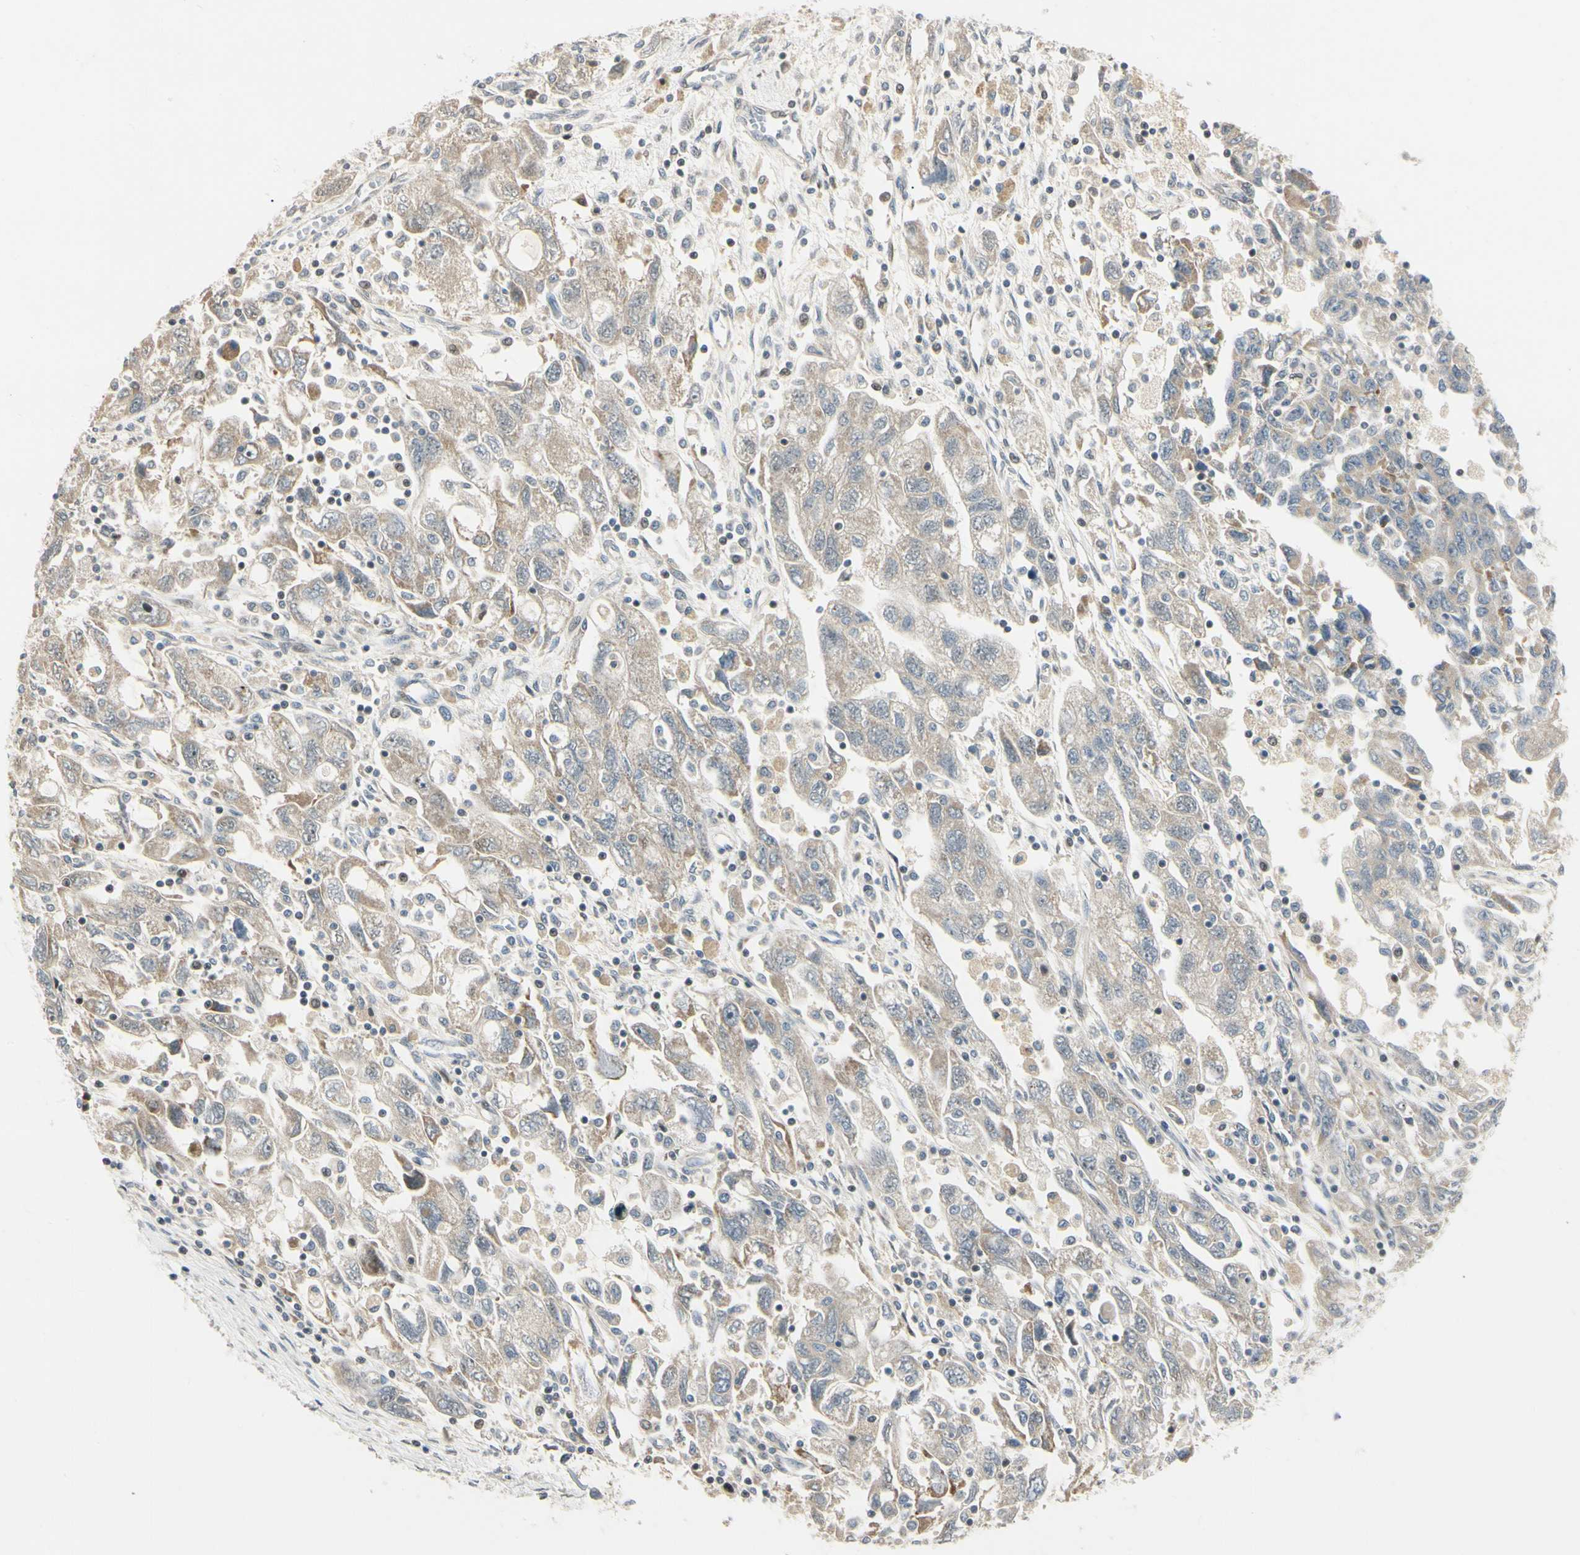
{"staining": {"intensity": "weak", "quantity": ">75%", "location": "cytoplasmic/membranous"}, "tissue": "ovarian cancer", "cell_type": "Tumor cells", "image_type": "cancer", "snomed": [{"axis": "morphology", "description": "Carcinoma, NOS"}, {"axis": "morphology", "description": "Cystadenocarcinoma, serous, NOS"}, {"axis": "topography", "description": "Ovary"}], "caption": "About >75% of tumor cells in human ovarian carcinoma show weak cytoplasmic/membranous protein positivity as visualized by brown immunohistochemical staining.", "gene": "P4HA3", "patient": {"sex": "female", "age": 69}}